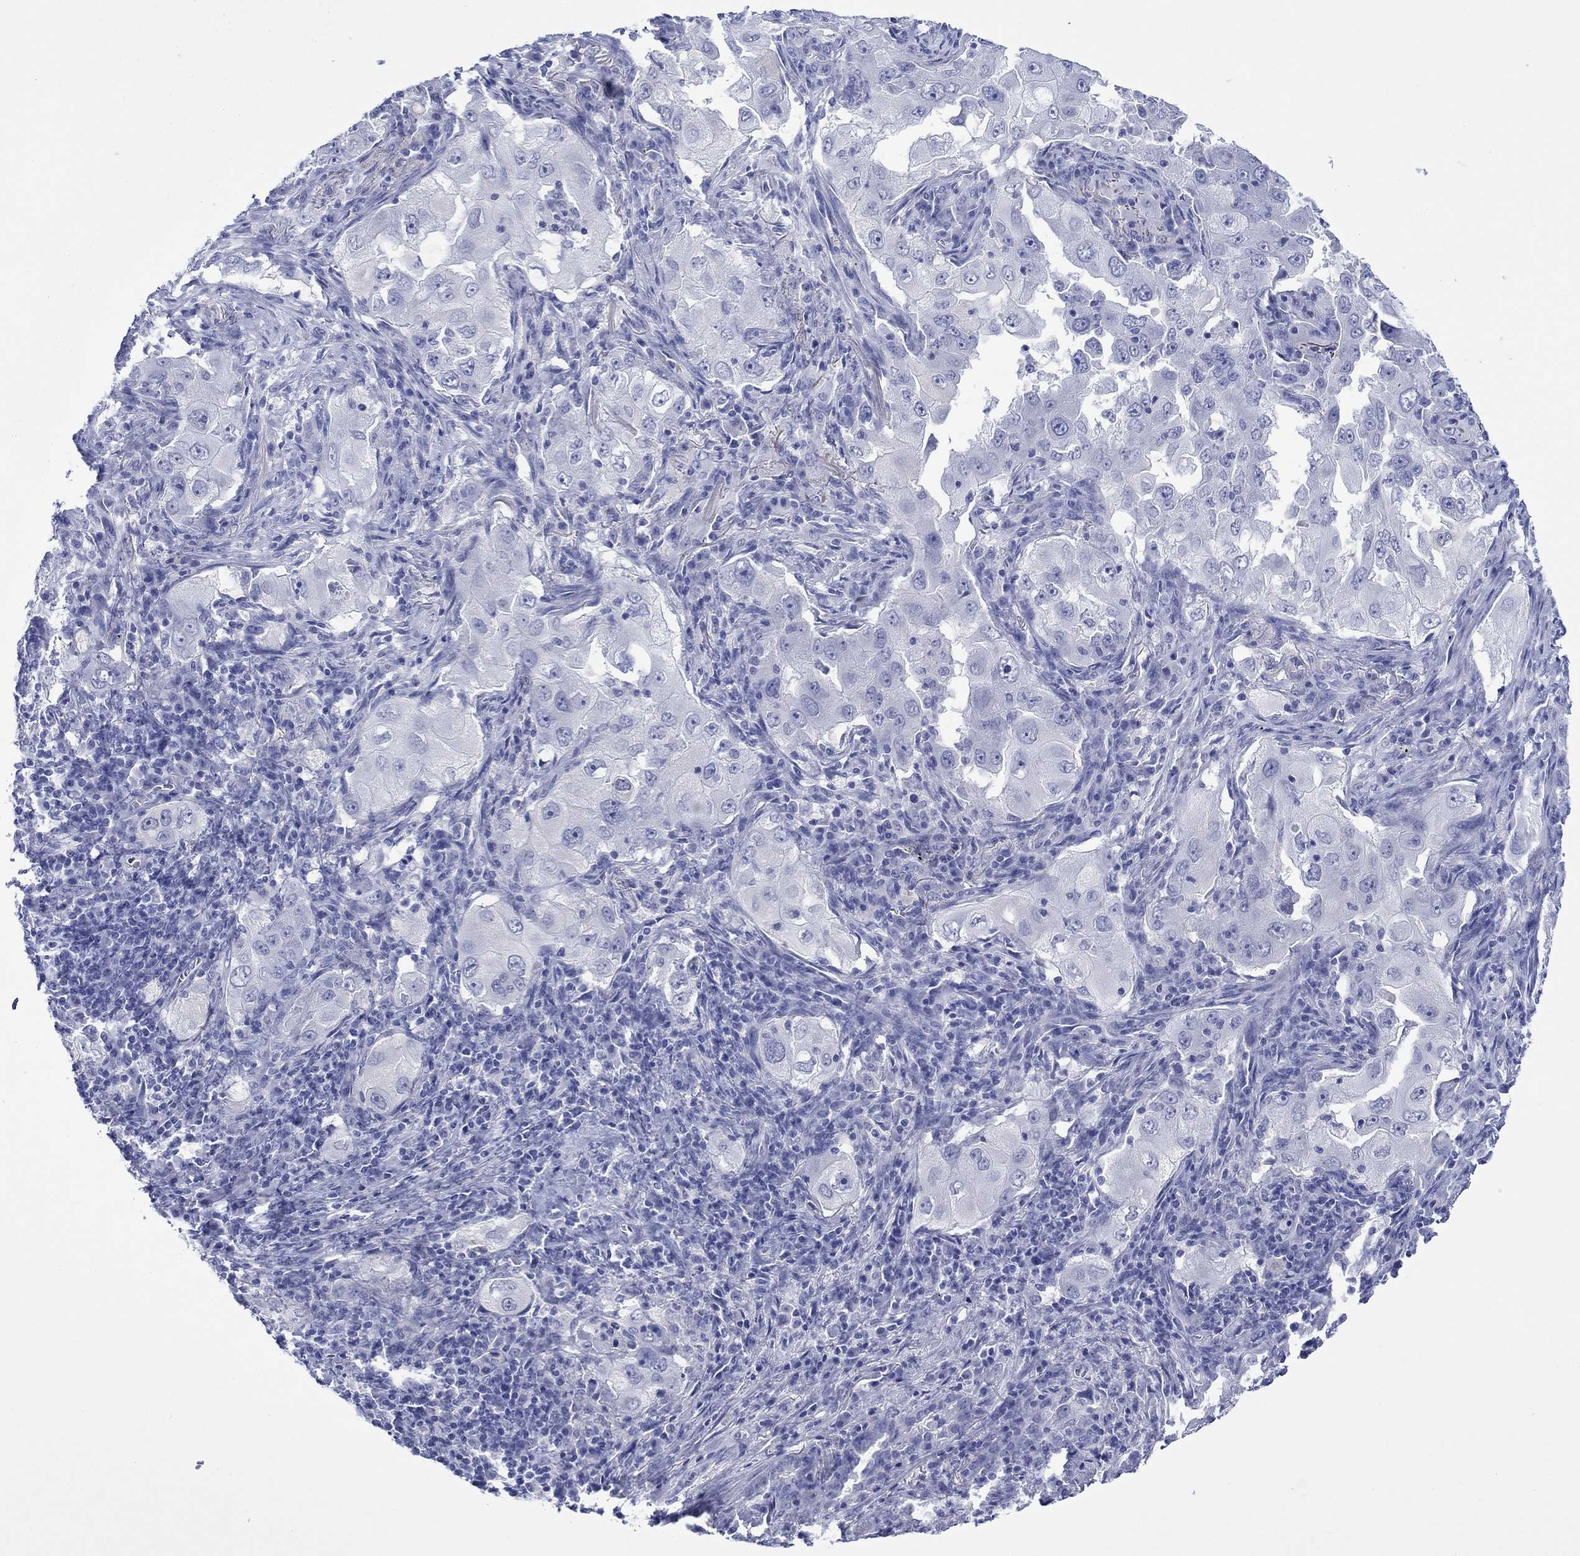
{"staining": {"intensity": "negative", "quantity": "none", "location": "none"}, "tissue": "lung cancer", "cell_type": "Tumor cells", "image_type": "cancer", "snomed": [{"axis": "morphology", "description": "Adenocarcinoma, NOS"}, {"axis": "topography", "description": "Lung"}], "caption": "High magnification brightfield microscopy of adenocarcinoma (lung) stained with DAB (brown) and counterstained with hematoxylin (blue): tumor cells show no significant expression.", "gene": "MLANA", "patient": {"sex": "female", "age": 61}}